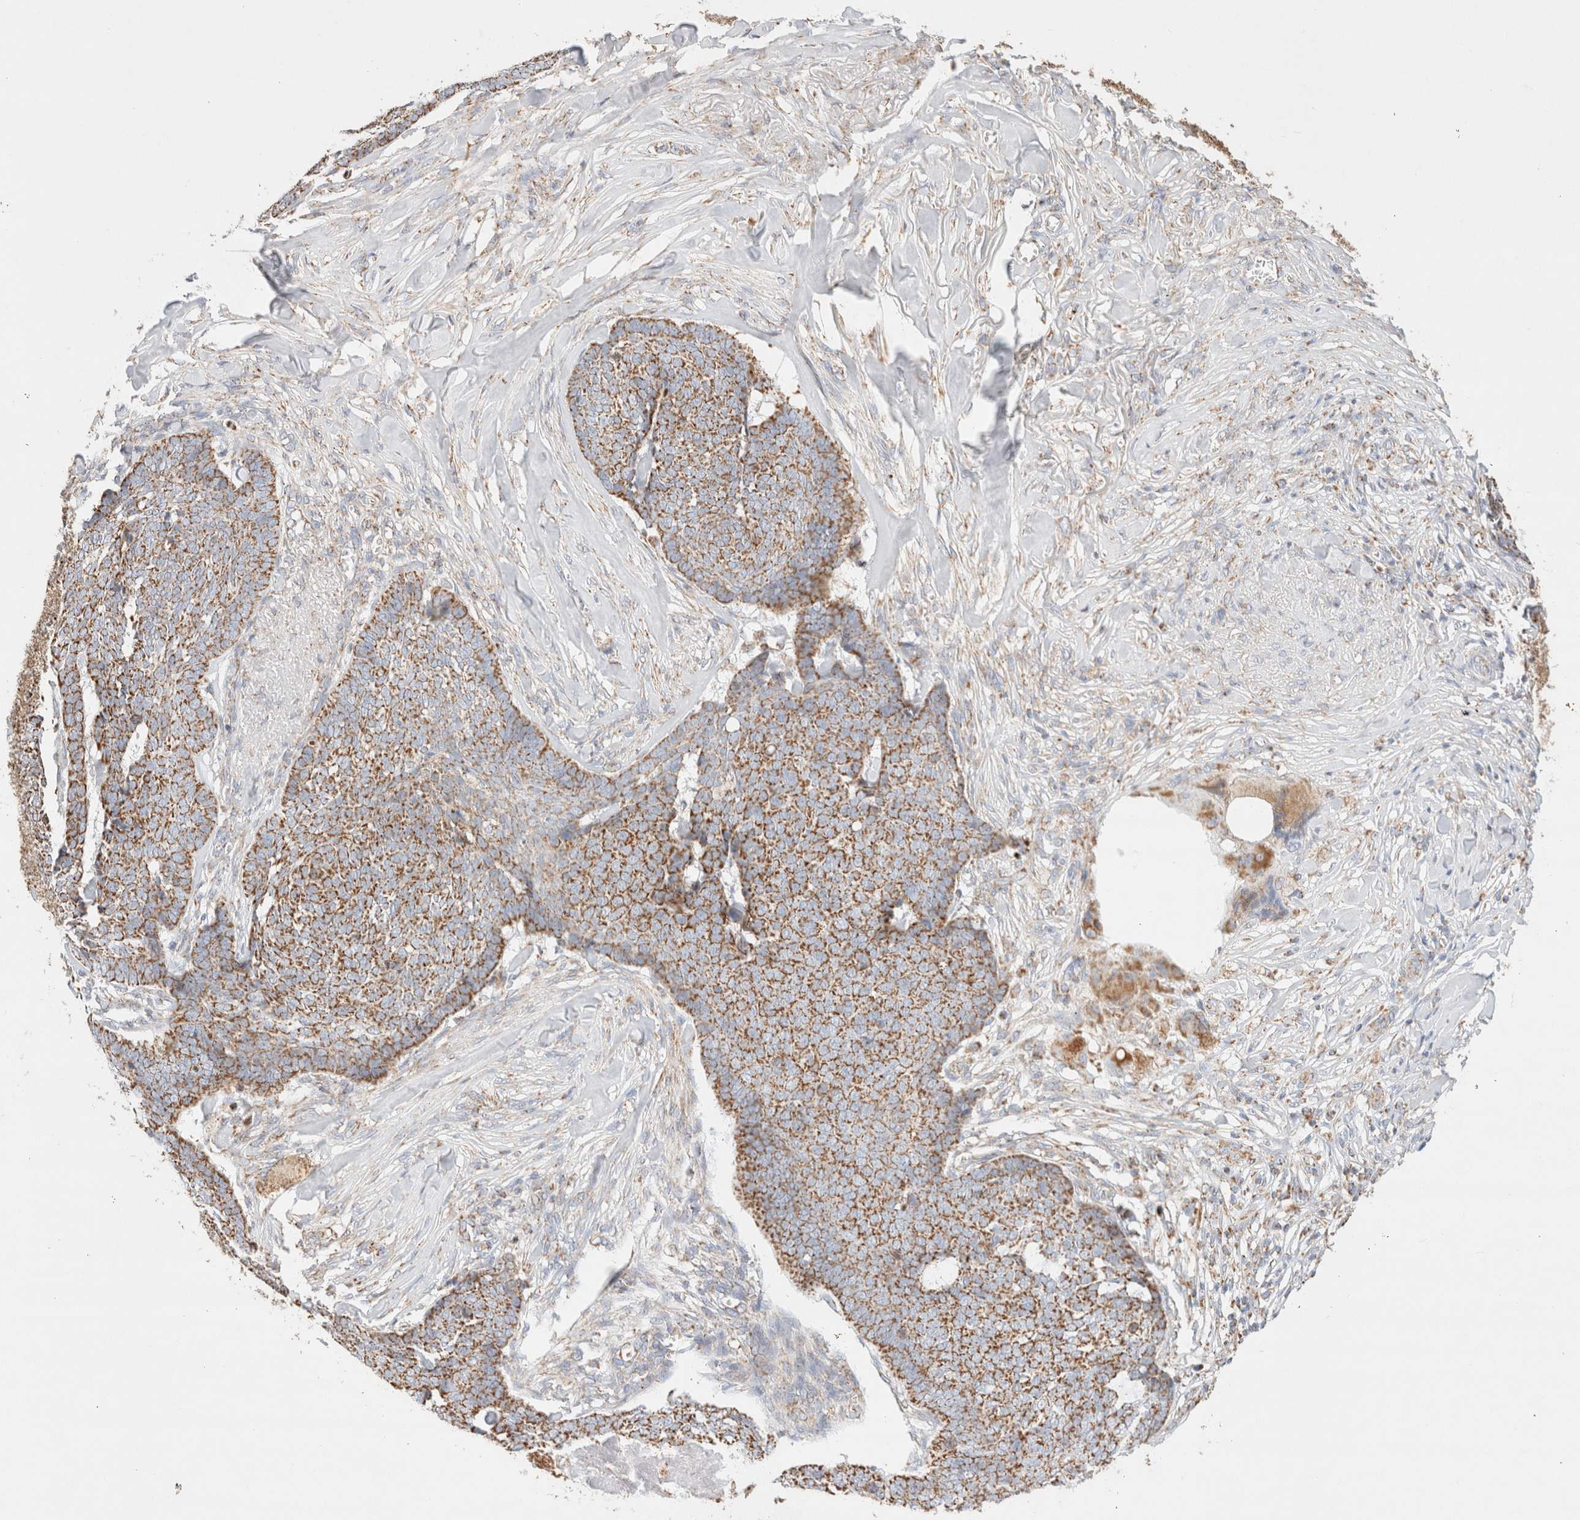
{"staining": {"intensity": "moderate", "quantity": ">75%", "location": "cytoplasmic/membranous"}, "tissue": "skin cancer", "cell_type": "Tumor cells", "image_type": "cancer", "snomed": [{"axis": "morphology", "description": "Basal cell carcinoma"}, {"axis": "topography", "description": "Skin"}], "caption": "Skin cancer (basal cell carcinoma) stained with a protein marker demonstrates moderate staining in tumor cells.", "gene": "PHB2", "patient": {"sex": "male", "age": 84}}